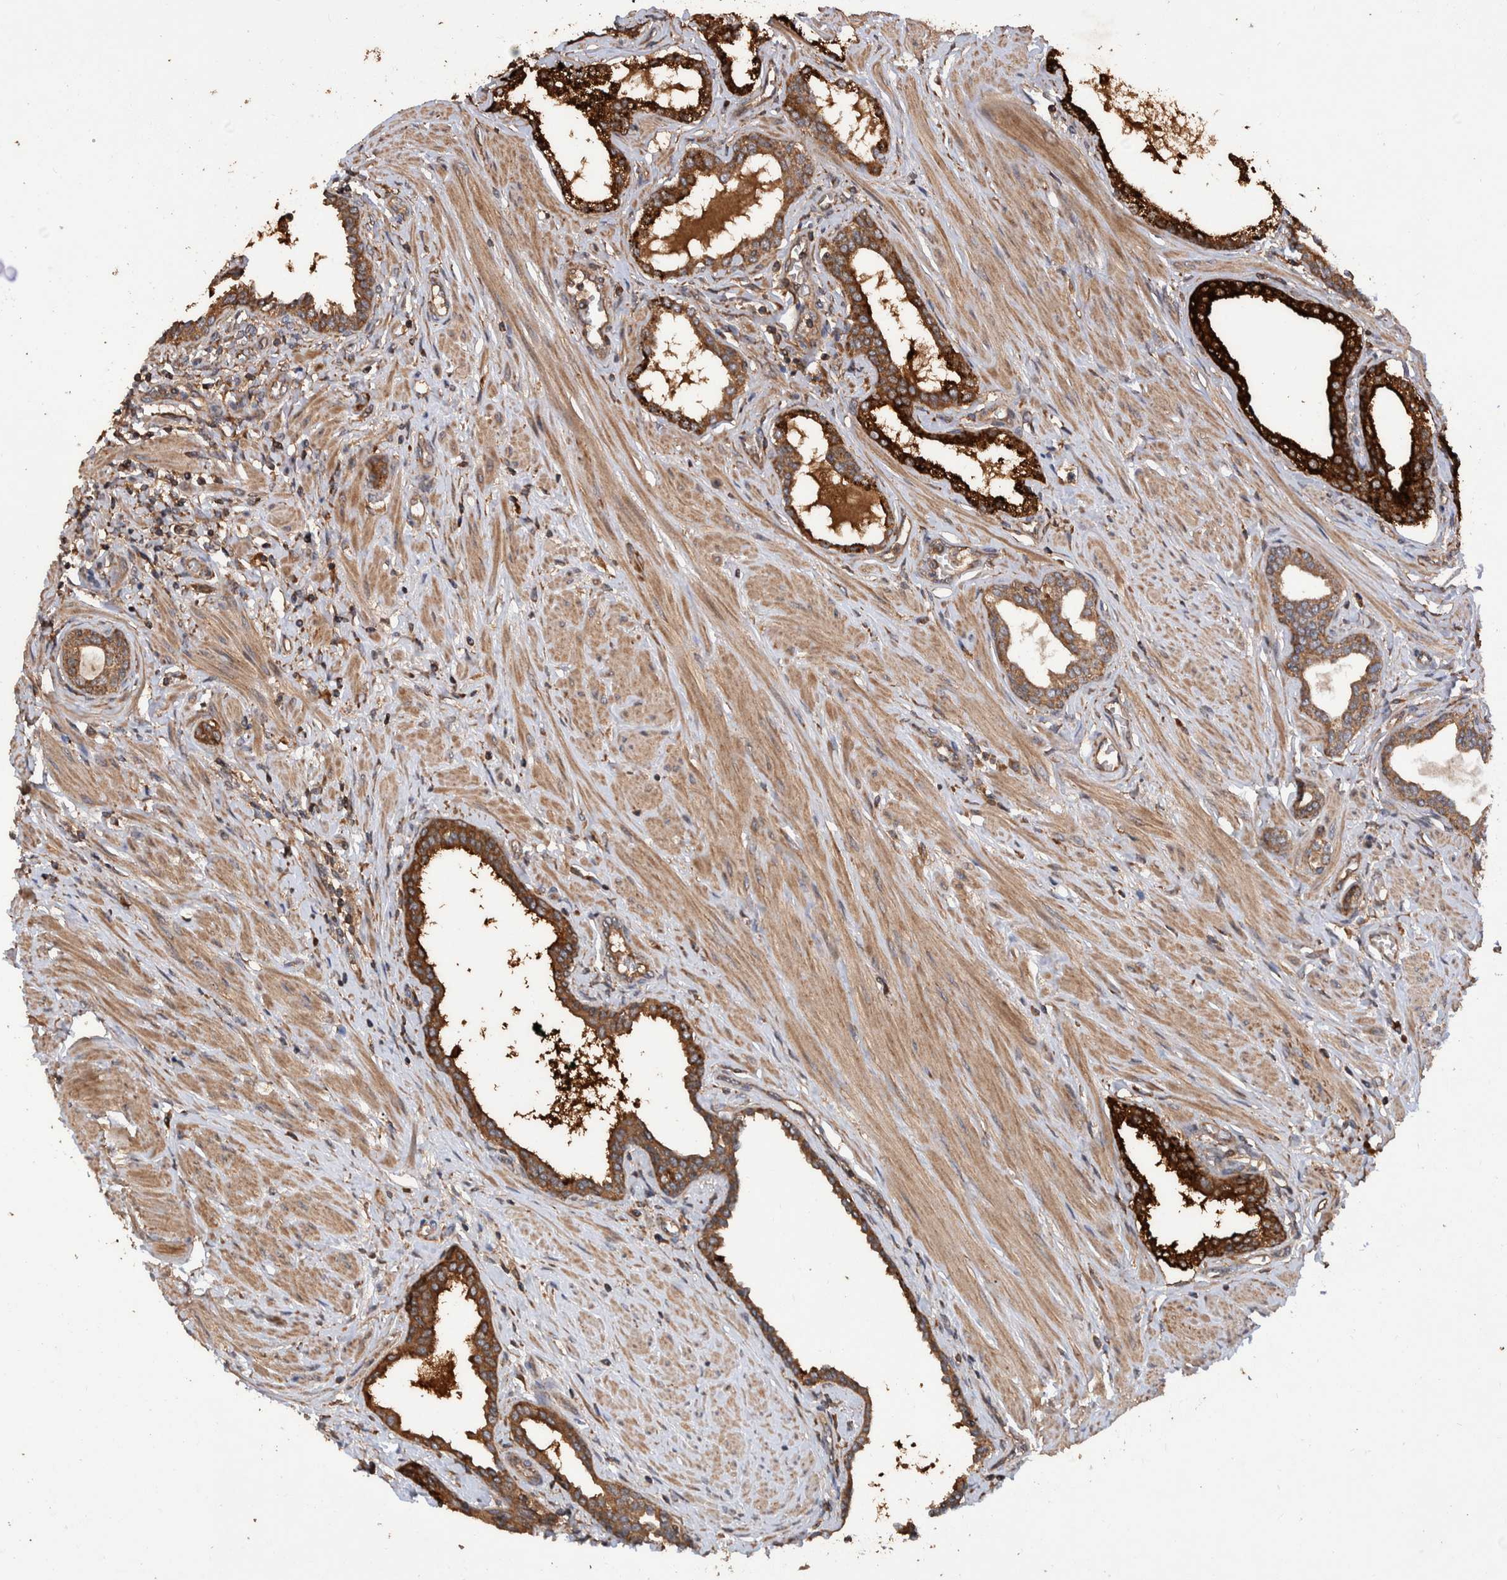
{"staining": {"intensity": "strong", "quantity": ">75%", "location": "cytoplasmic/membranous"}, "tissue": "prostate cancer", "cell_type": "Tumor cells", "image_type": "cancer", "snomed": [{"axis": "morphology", "description": "Adenocarcinoma, High grade"}, {"axis": "topography", "description": "Prostate"}], "caption": "Immunohistochemical staining of prostate cancer exhibits high levels of strong cytoplasmic/membranous protein expression in about >75% of tumor cells. (DAB (3,3'-diaminobenzidine) IHC with brightfield microscopy, high magnification).", "gene": "VBP1", "patient": {"sex": "male", "age": 52}}